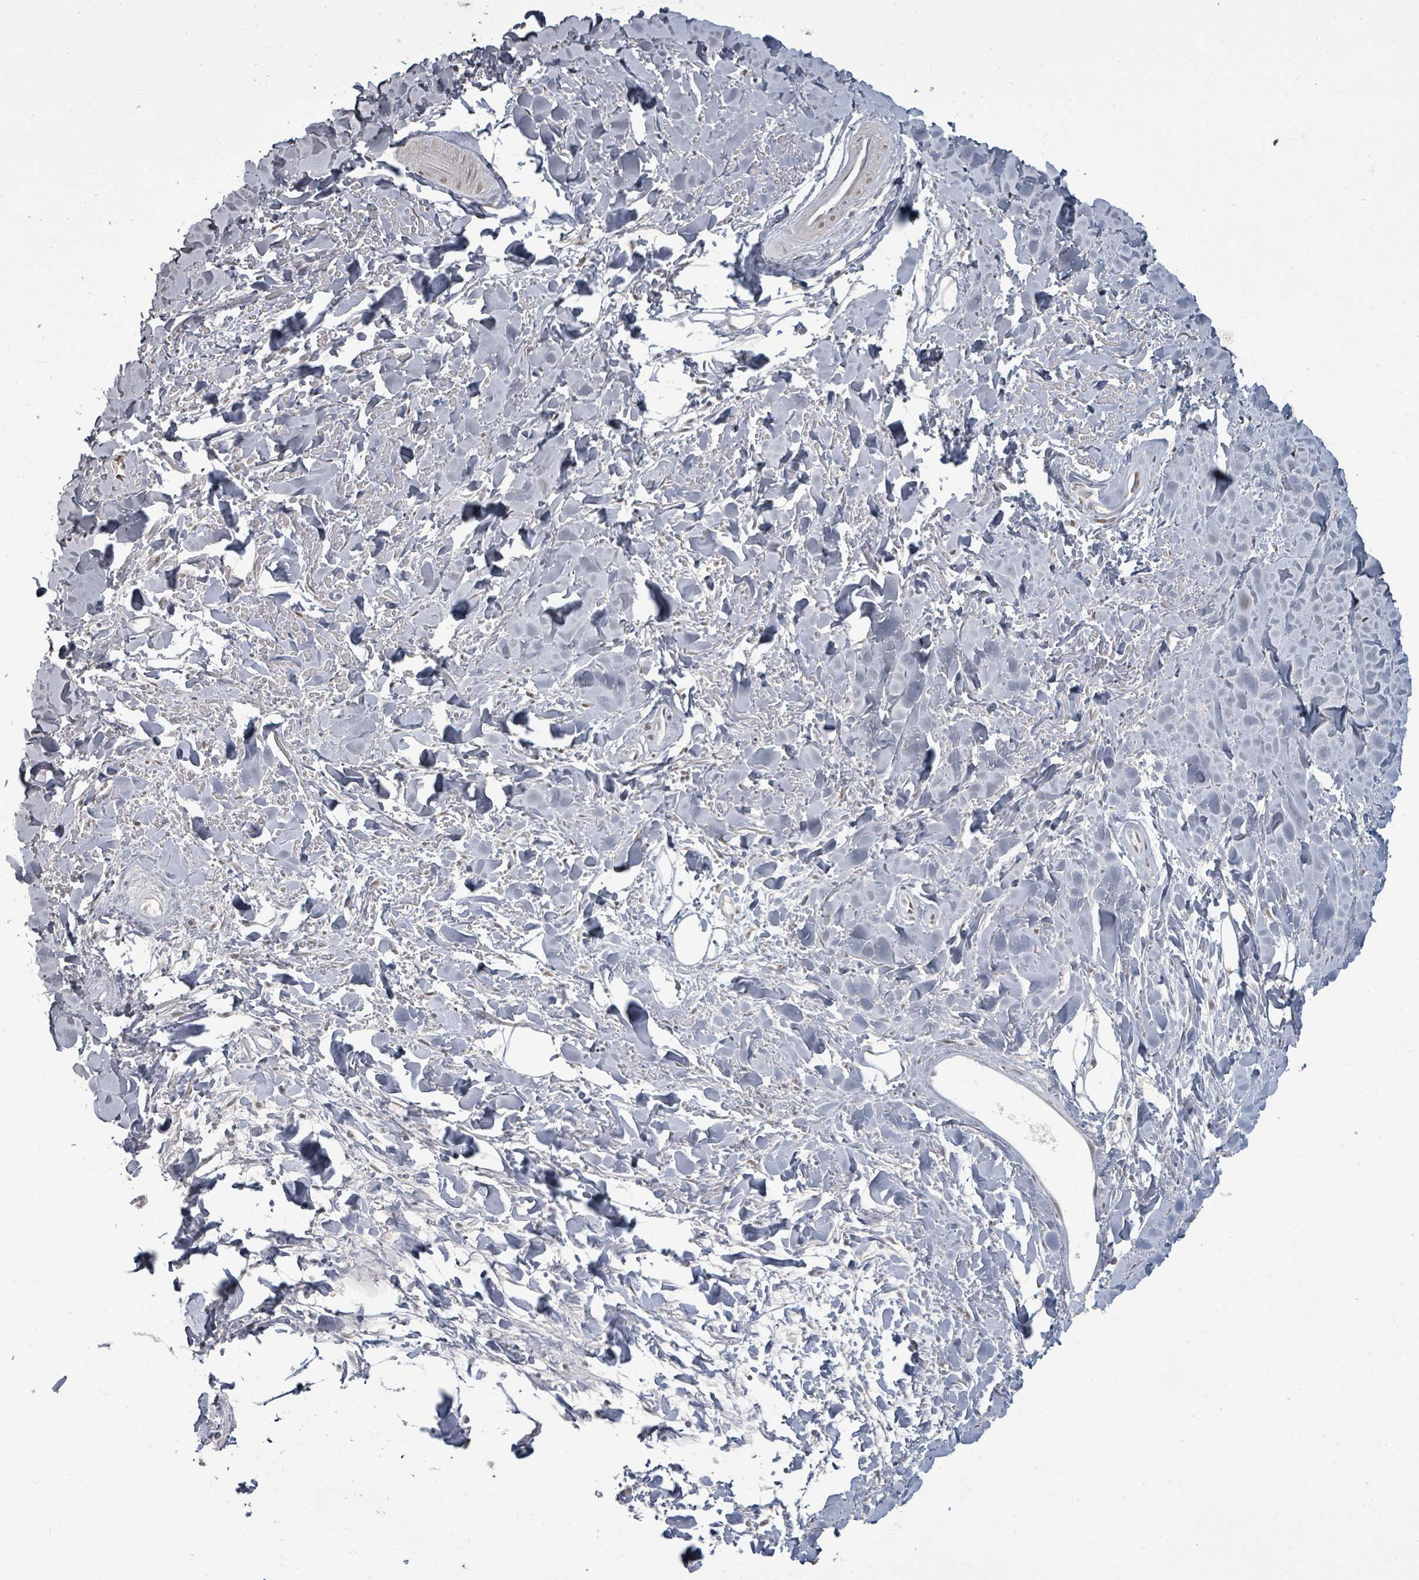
{"staining": {"intensity": "moderate", "quantity": ">75%", "location": "nuclear"}, "tissue": "soft tissue", "cell_type": "Chondrocytes", "image_type": "normal", "snomed": [{"axis": "morphology", "description": "Normal tissue, NOS"}, {"axis": "topography", "description": "Cartilage tissue"}], "caption": "Soft tissue stained with immunohistochemistry displays moderate nuclear expression in about >75% of chondrocytes.", "gene": "MRPS12", "patient": {"sex": "male", "age": 57}}